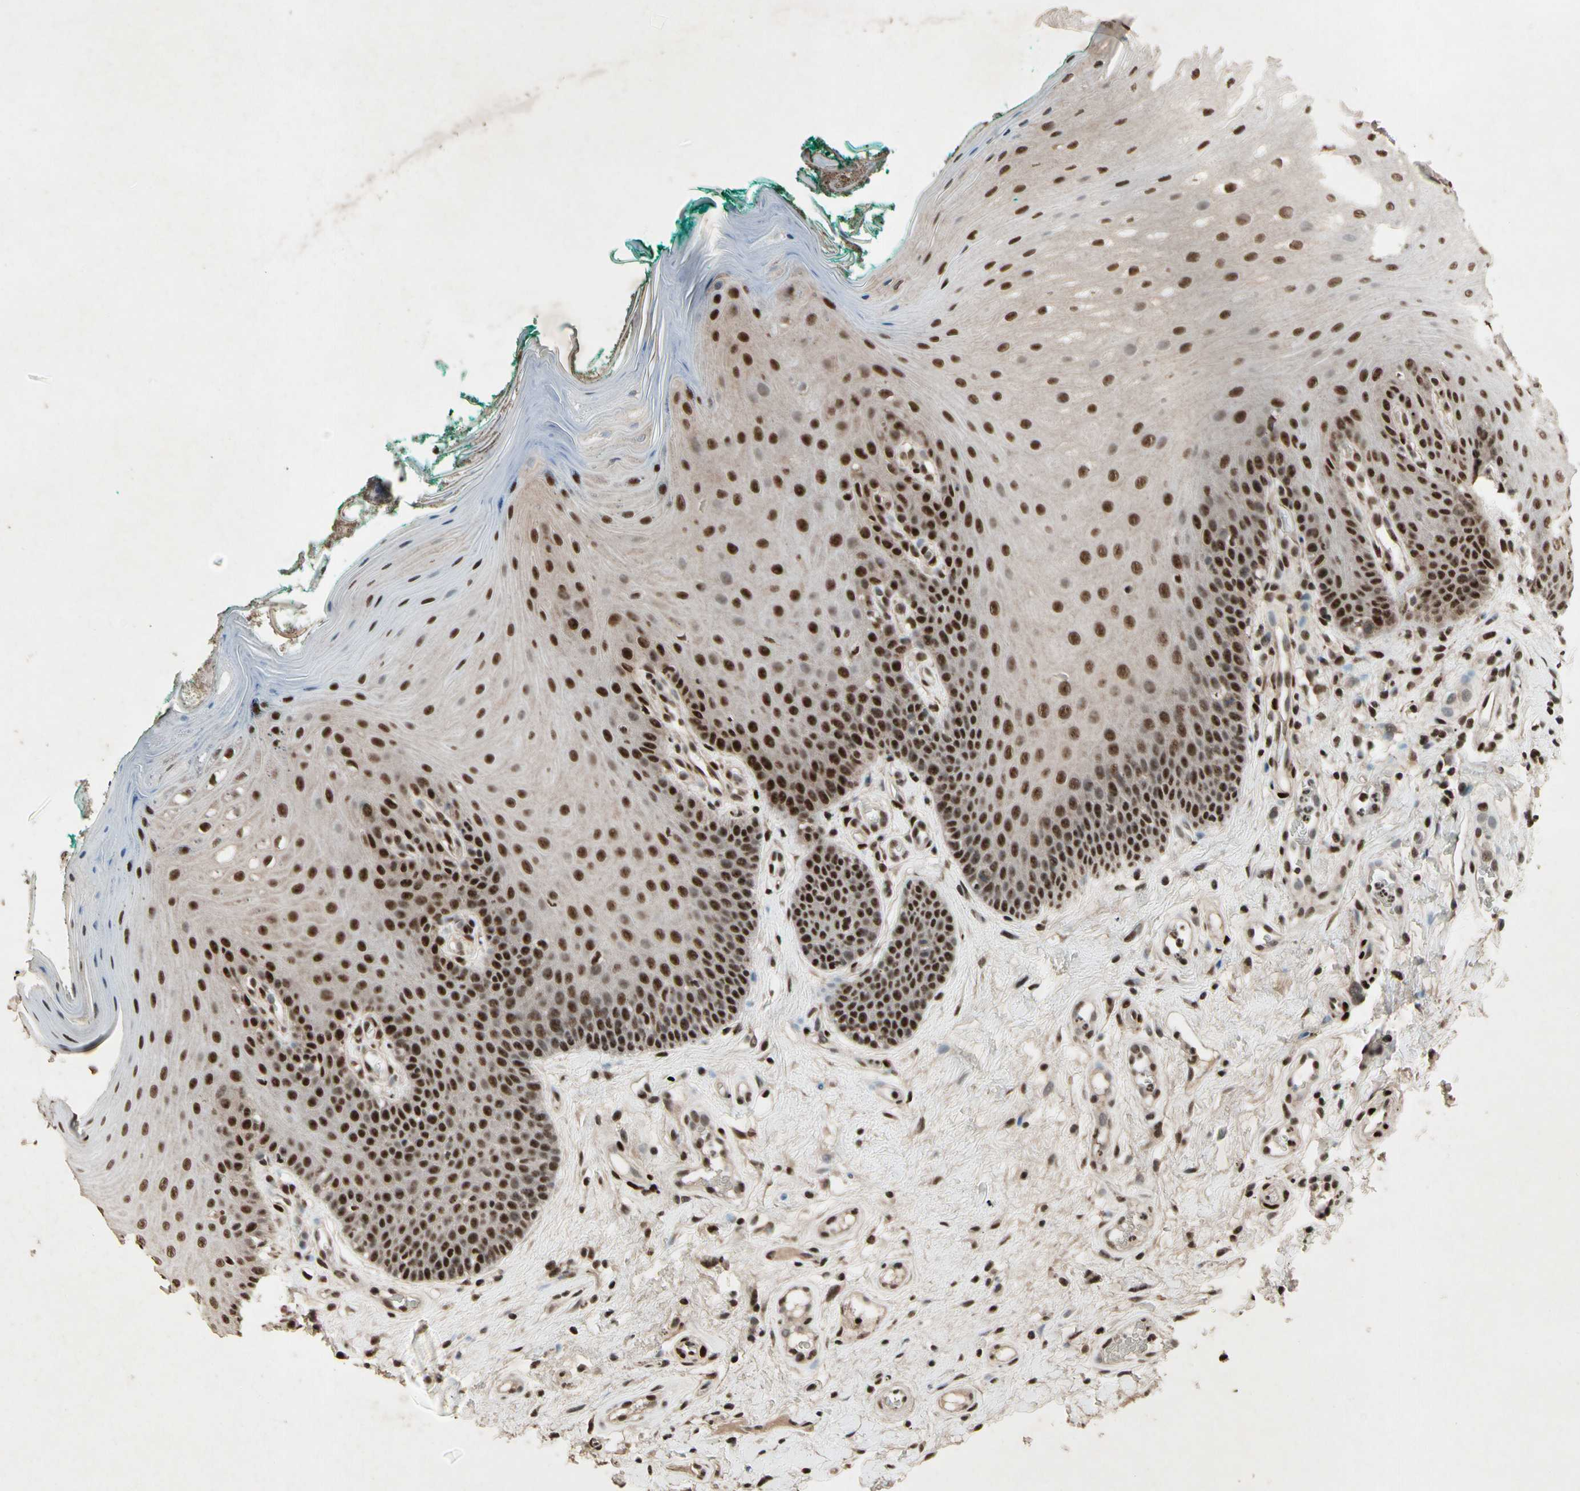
{"staining": {"intensity": "strong", "quantity": "25%-75%", "location": "nuclear"}, "tissue": "oral mucosa", "cell_type": "Squamous epithelial cells", "image_type": "normal", "snomed": [{"axis": "morphology", "description": "Normal tissue, NOS"}, {"axis": "topography", "description": "Skeletal muscle"}, {"axis": "topography", "description": "Oral tissue"}], "caption": "Squamous epithelial cells display high levels of strong nuclear positivity in about 25%-75% of cells in normal human oral mucosa.", "gene": "TBX2", "patient": {"sex": "male", "age": 58}}